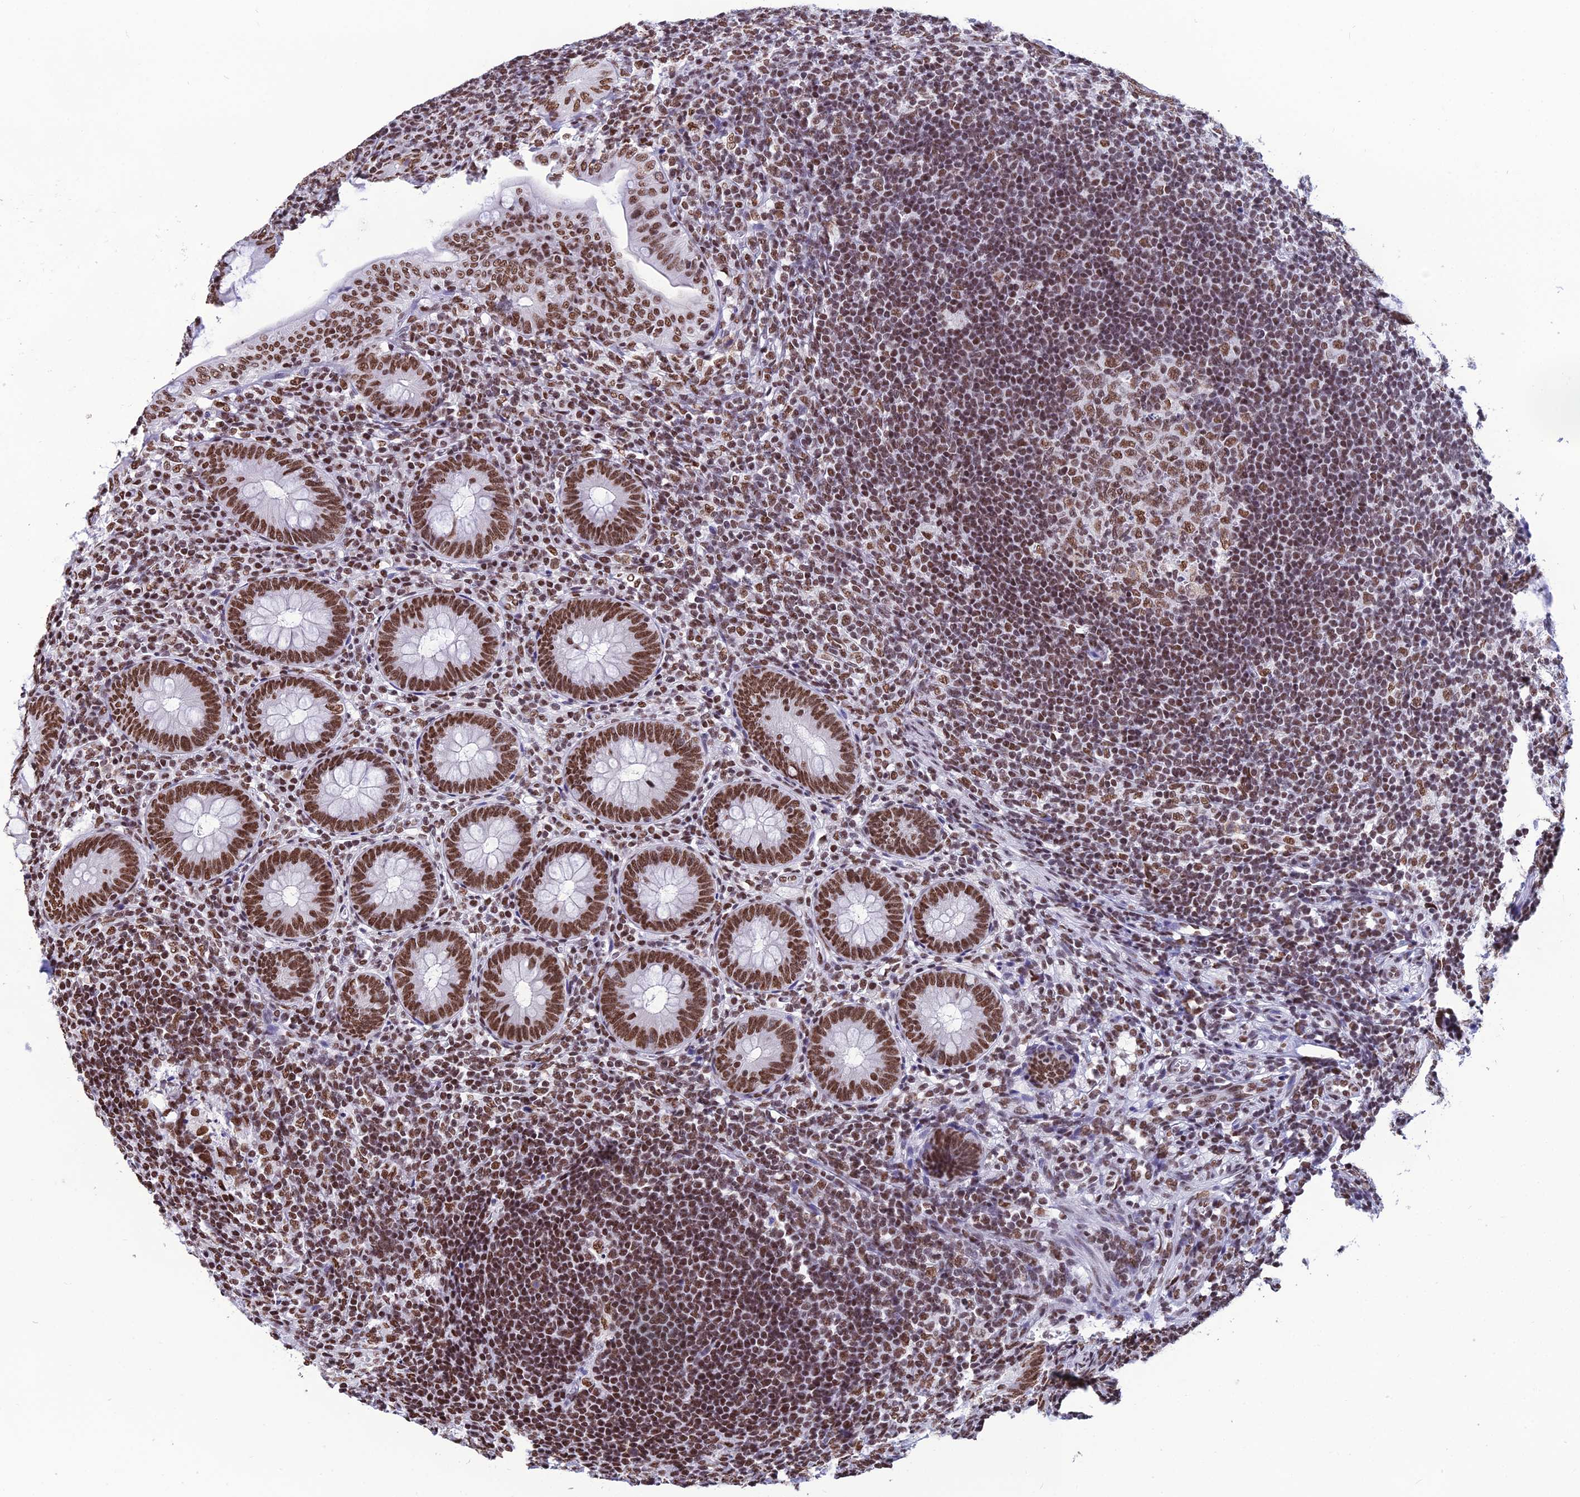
{"staining": {"intensity": "strong", "quantity": ">75%", "location": "nuclear"}, "tissue": "appendix", "cell_type": "Glandular cells", "image_type": "normal", "snomed": [{"axis": "morphology", "description": "Normal tissue, NOS"}, {"axis": "topography", "description": "Appendix"}], "caption": "Brown immunohistochemical staining in normal human appendix demonstrates strong nuclear expression in about >75% of glandular cells.", "gene": "PRAMEF12", "patient": {"sex": "male", "age": 14}}